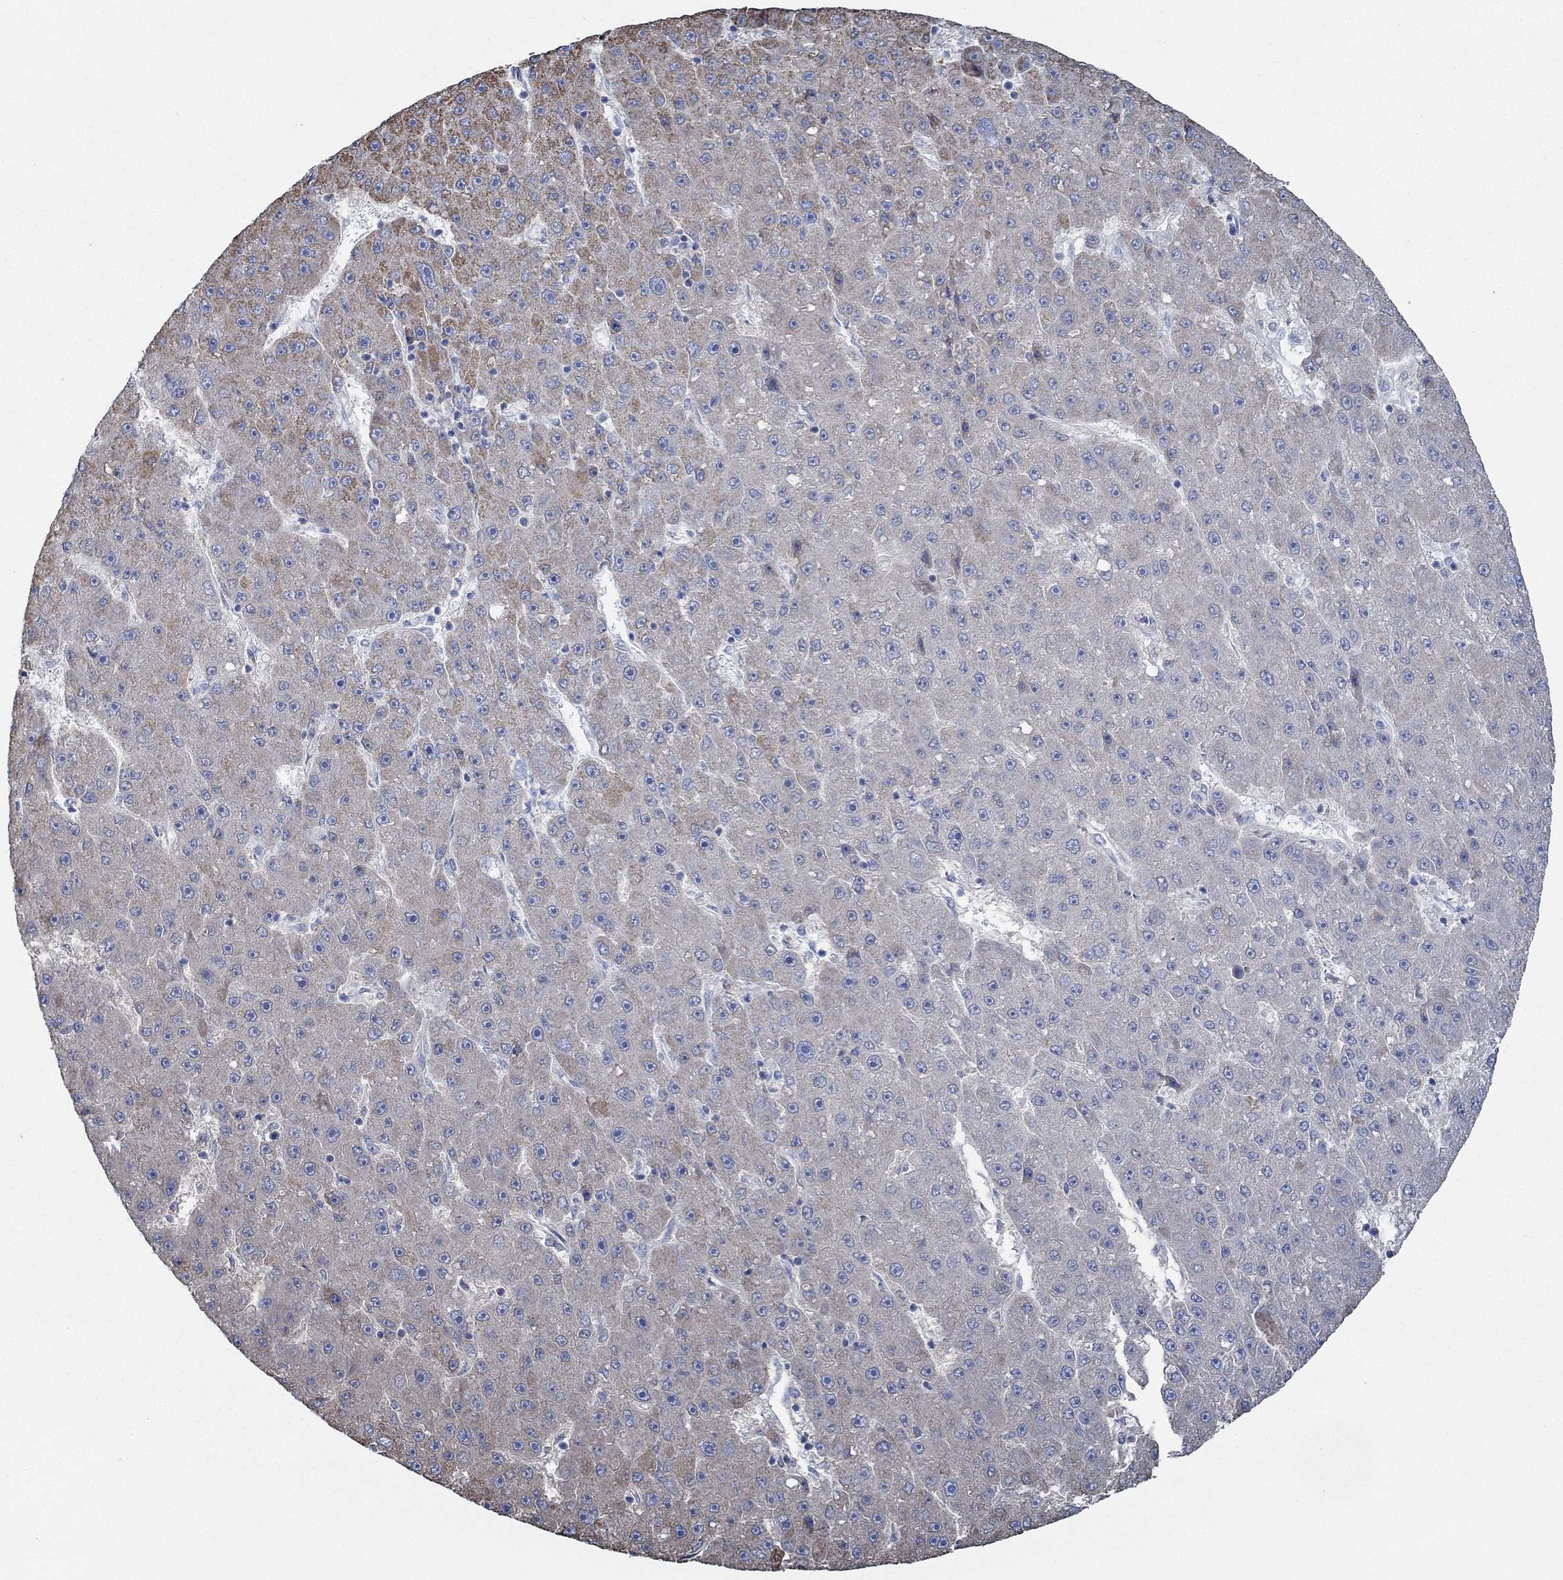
{"staining": {"intensity": "strong", "quantity": "25%-75%", "location": "cytoplasmic/membranous"}, "tissue": "liver cancer", "cell_type": "Tumor cells", "image_type": "cancer", "snomed": [{"axis": "morphology", "description": "Carcinoma, Hepatocellular, NOS"}, {"axis": "topography", "description": "Liver"}], "caption": "A histopathology image of human liver cancer (hepatocellular carcinoma) stained for a protein exhibits strong cytoplasmic/membranous brown staining in tumor cells.", "gene": "GLOD5", "patient": {"sex": "male", "age": 67}}